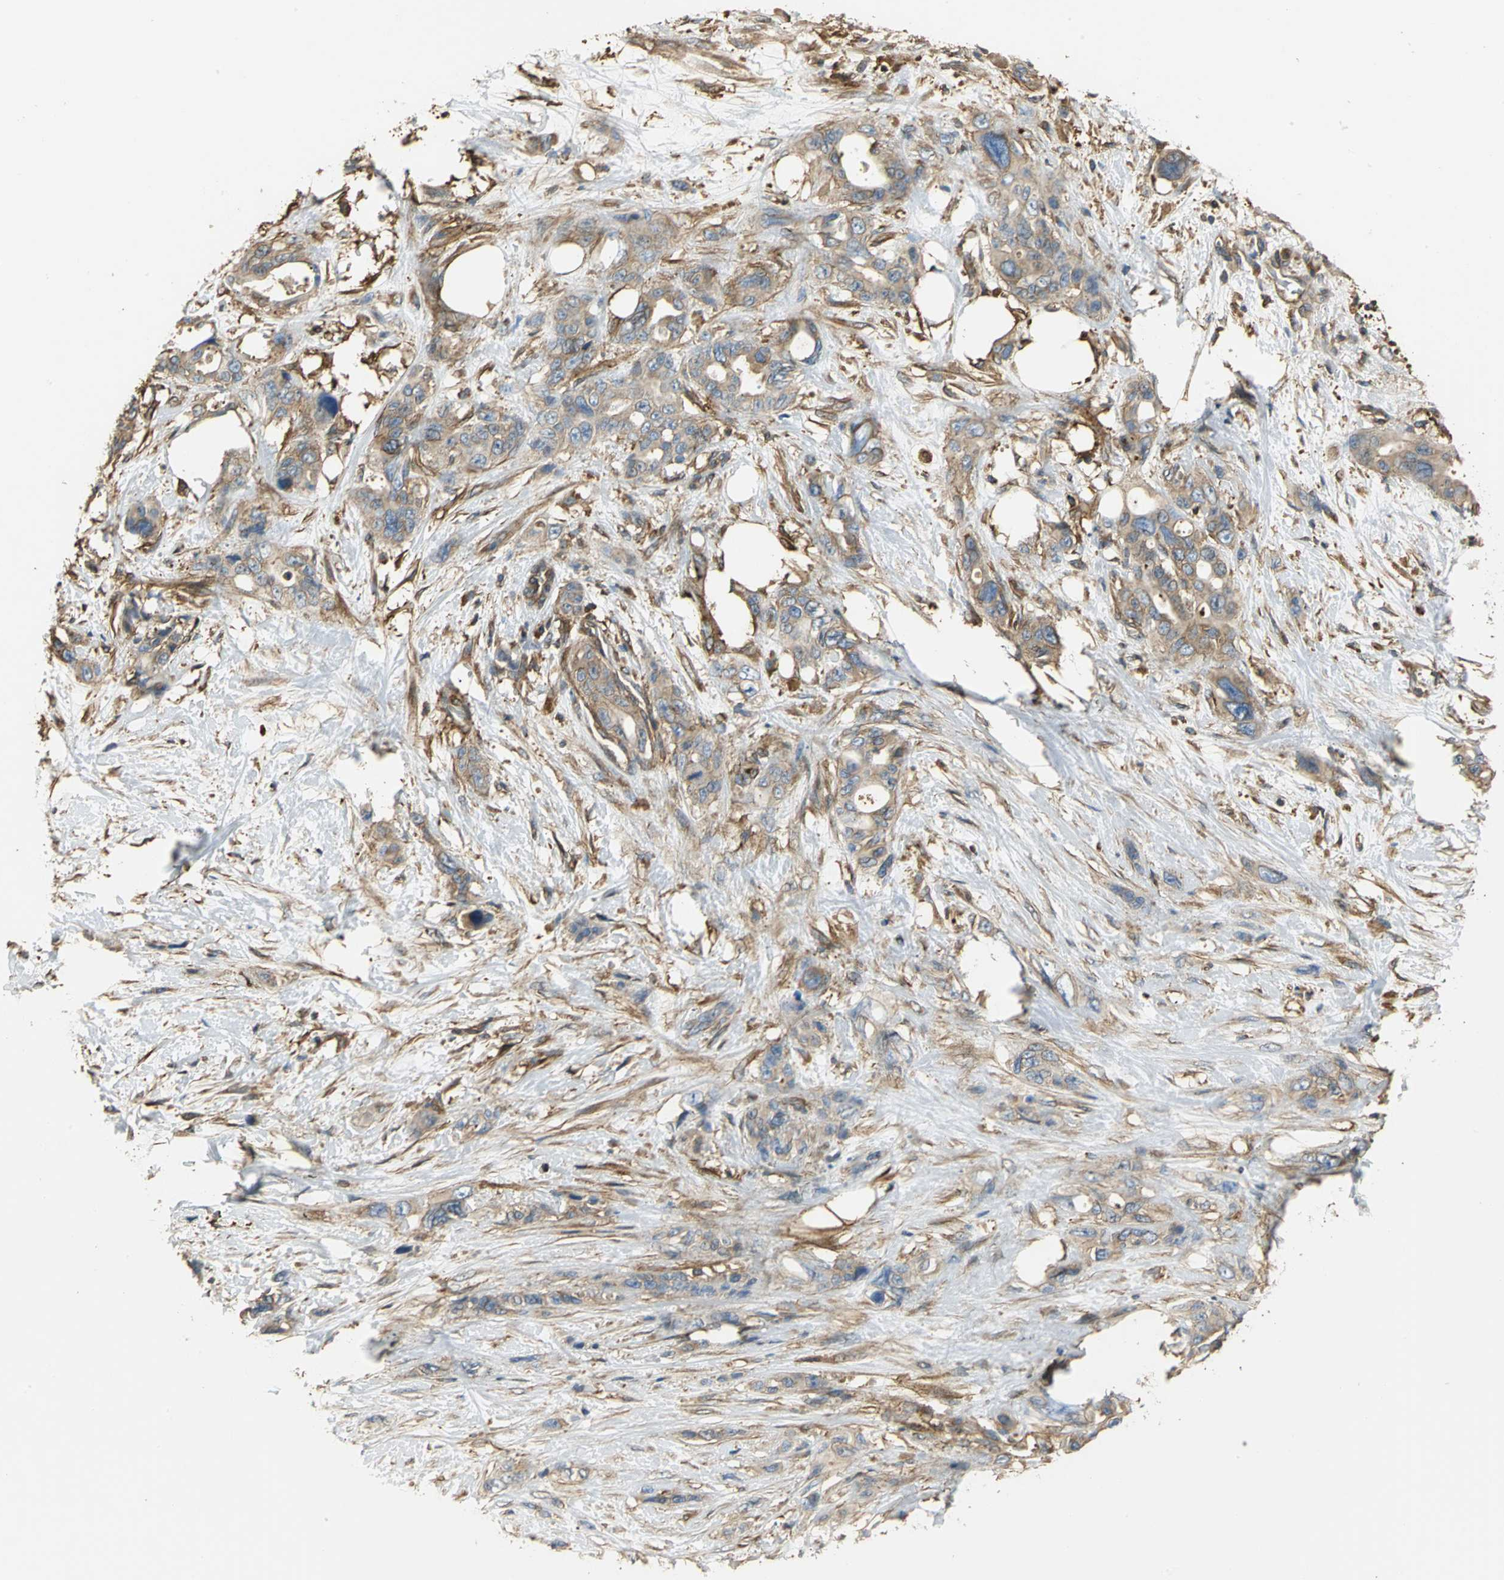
{"staining": {"intensity": "weak", "quantity": "25%-75%", "location": "cytoplasmic/membranous"}, "tissue": "pancreatic cancer", "cell_type": "Tumor cells", "image_type": "cancer", "snomed": [{"axis": "morphology", "description": "Adenocarcinoma, NOS"}, {"axis": "topography", "description": "Pancreas"}], "caption": "Pancreatic adenocarcinoma tissue shows weak cytoplasmic/membranous expression in about 25%-75% of tumor cells", "gene": "TLN1", "patient": {"sex": "male", "age": 46}}